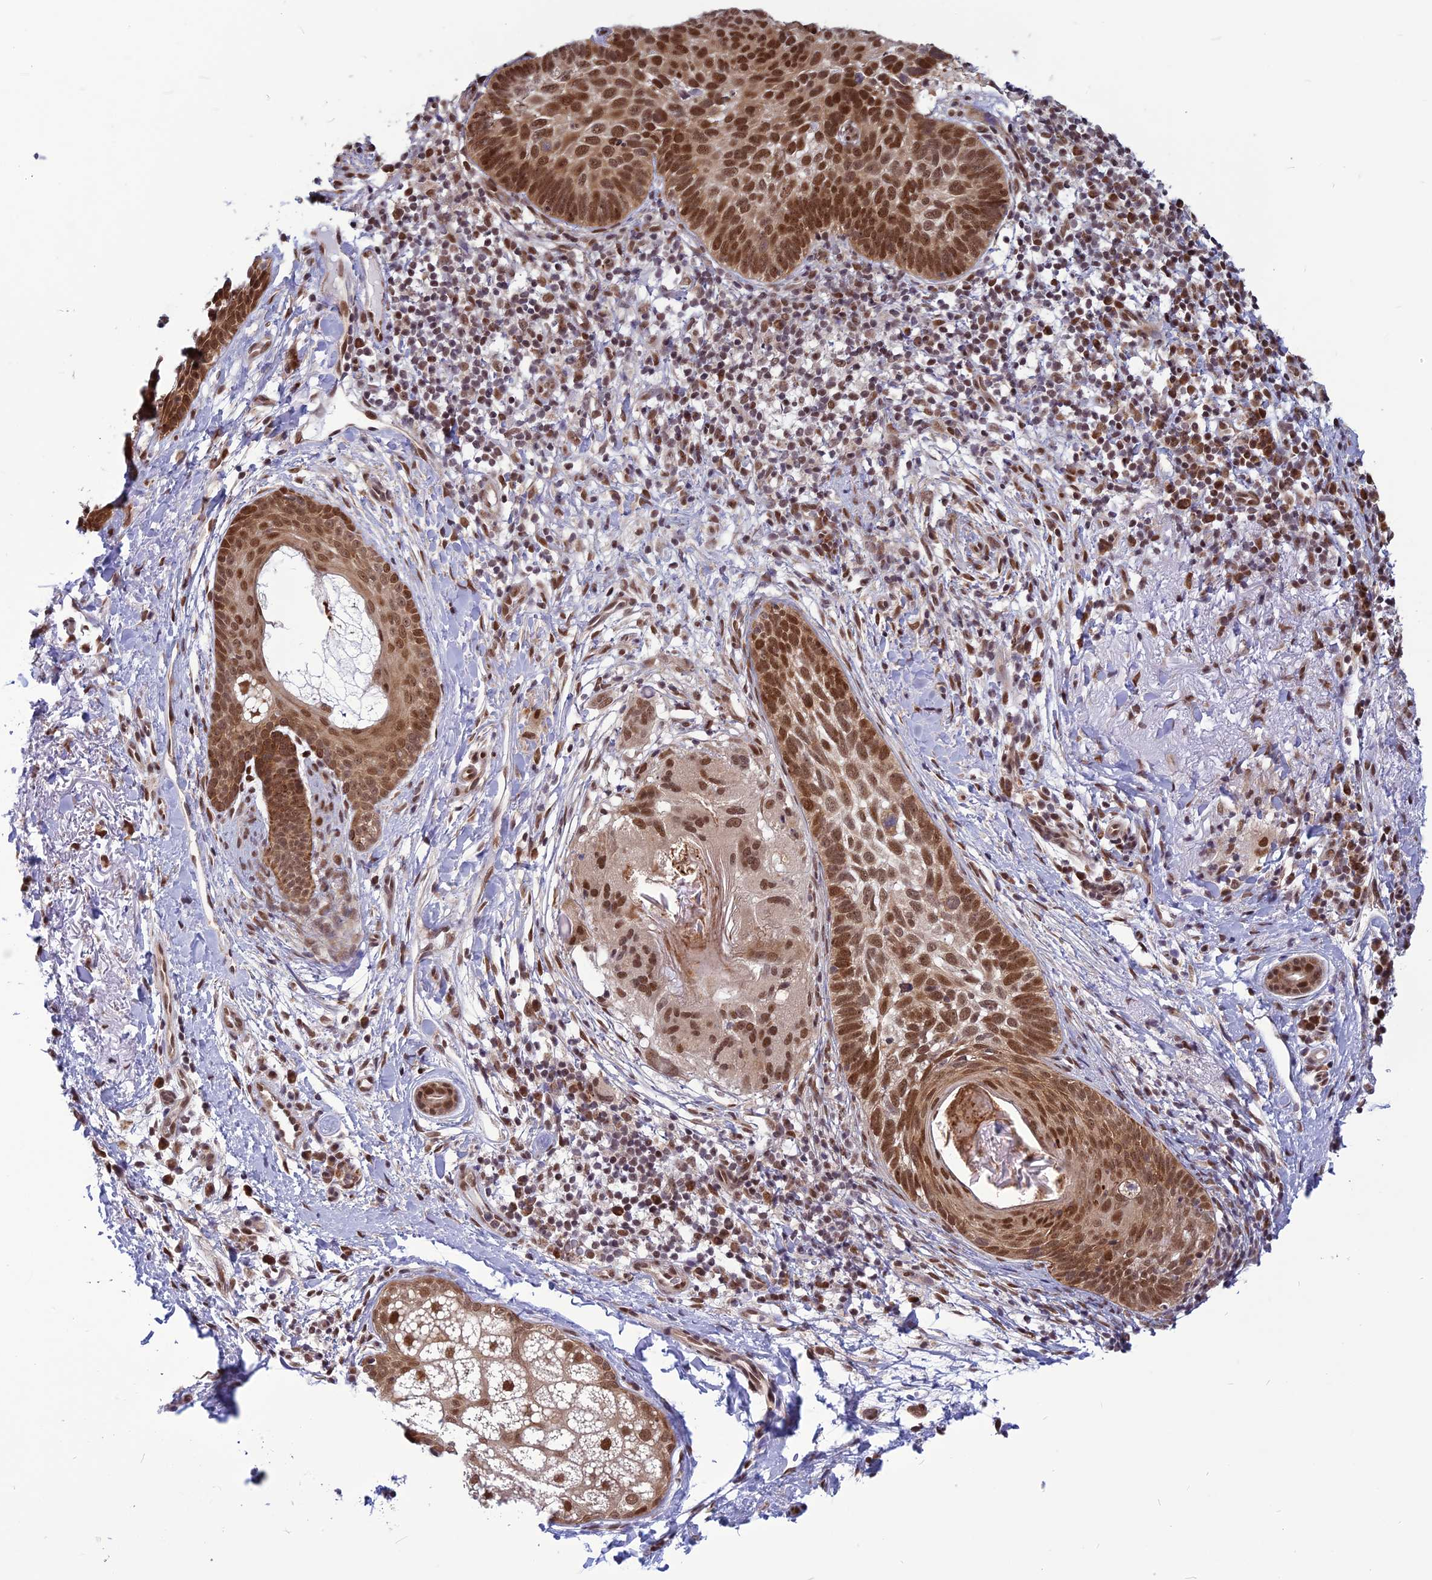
{"staining": {"intensity": "strong", "quantity": ">75%", "location": "nuclear"}, "tissue": "skin cancer", "cell_type": "Tumor cells", "image_type": "cancer", "snomed": [{"axis": "morphology", "description": "Basal cell carcinoma"}, {"axis": "topography", "description": "Skin"}], "caption": "Immunohistochemical staining of human basal cell carcinoma (skin) shows high levels of strong nuclear protein positivity in approximately >75% of tumor cells.", "gene": "RTRAF", "patient": {"sex": "male", "age": 85}}